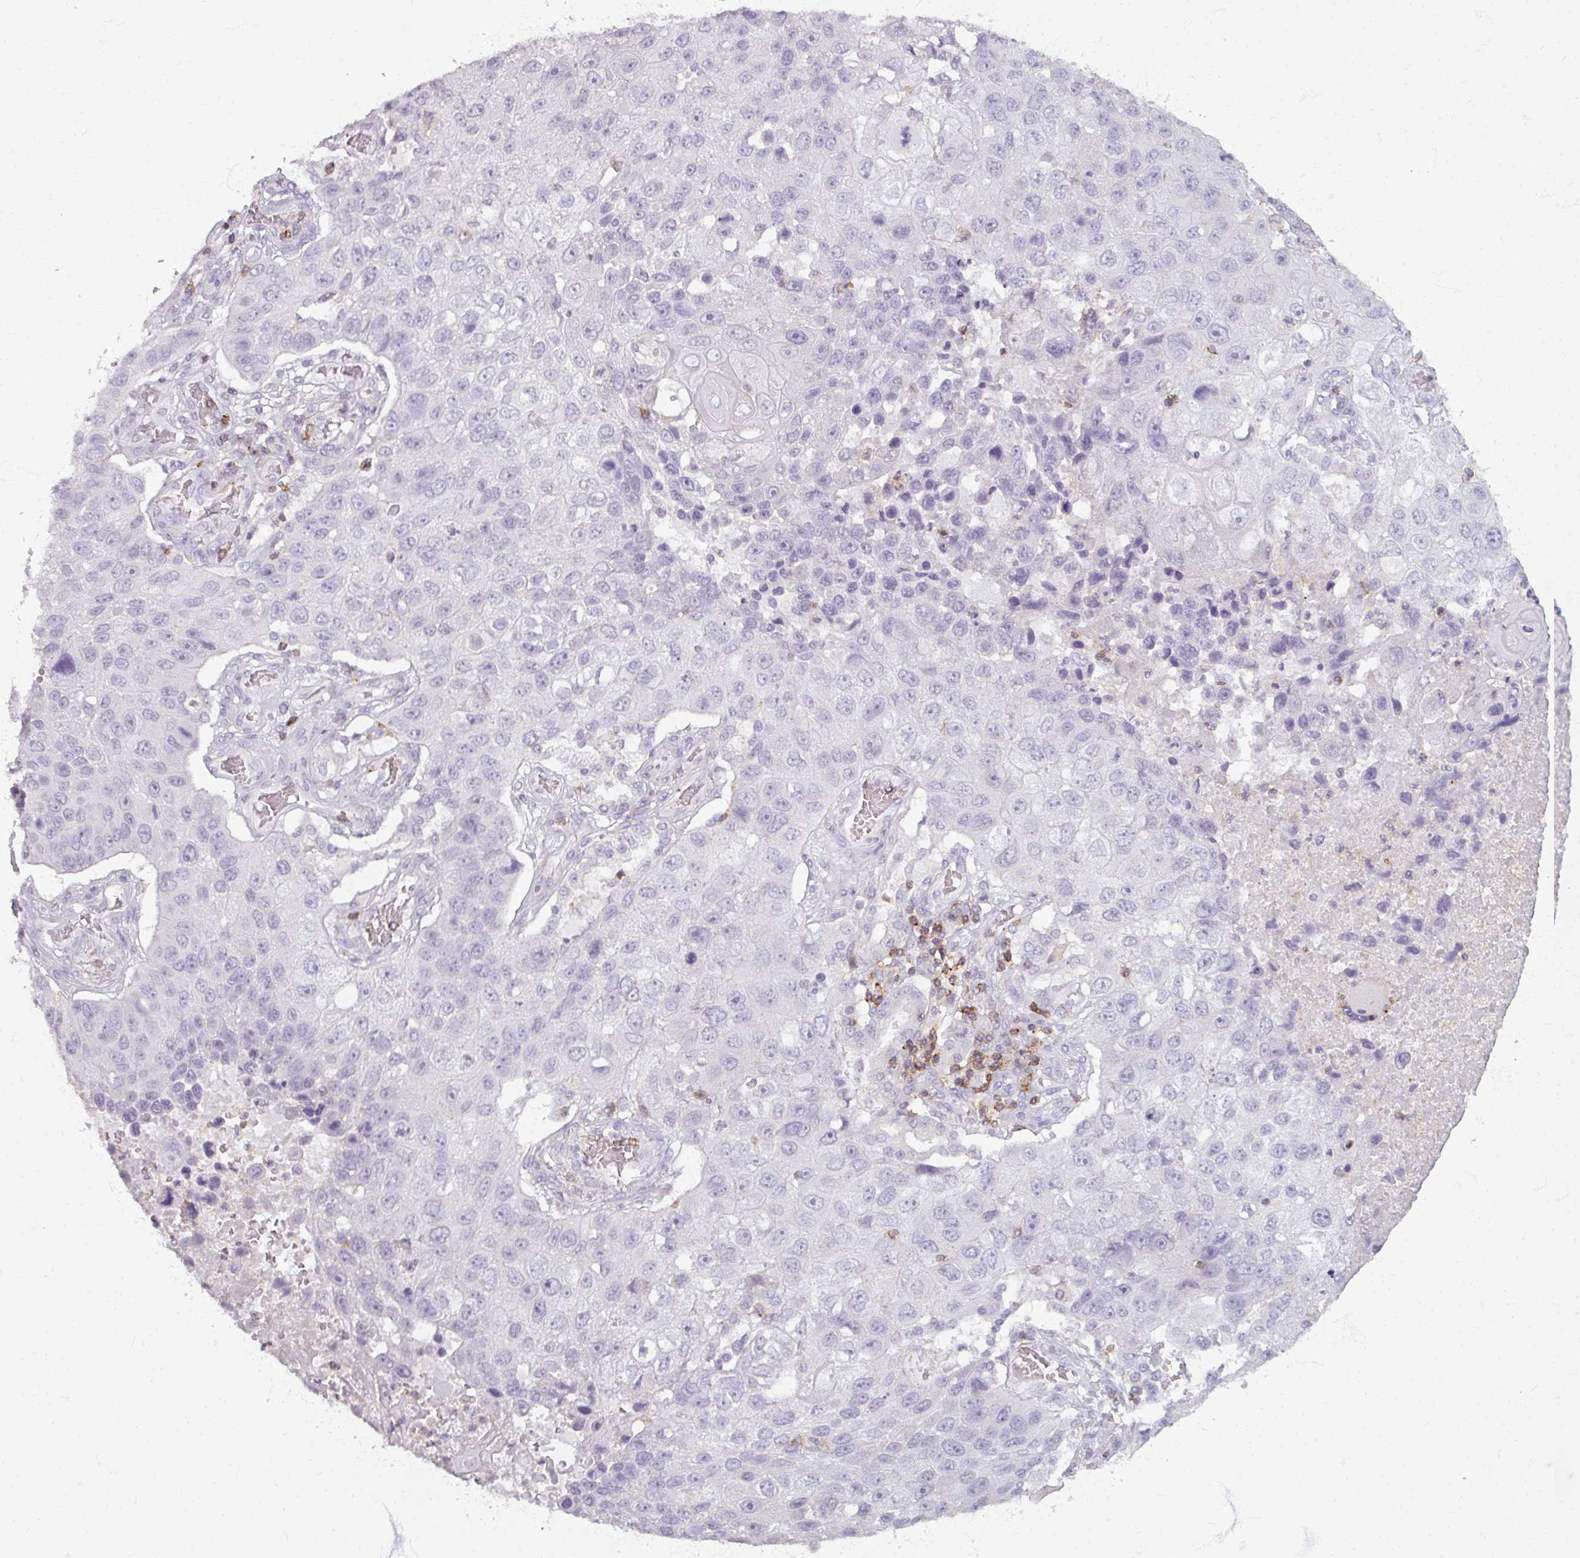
{"staining": {"intensity": "negative", "quantity": "none", "location": "none"}, "tissue": "lung cancer", "cell_type": "Tumor cells", "image_type": "cancer", "snomed": [{"axis": "morphology", "description": "Squamous cell carcinoma, NOS"}, {"axis": "topography", "description": "Lung"}], "caption": "High power microscopy image of an immunohistochemistry (IHC) image of lung cancer (squamous cell carcinoma), revealing no significant expression in tumor cells.", "gene": "PTPRC", "patient": {"sex": "male", "age": 61}}